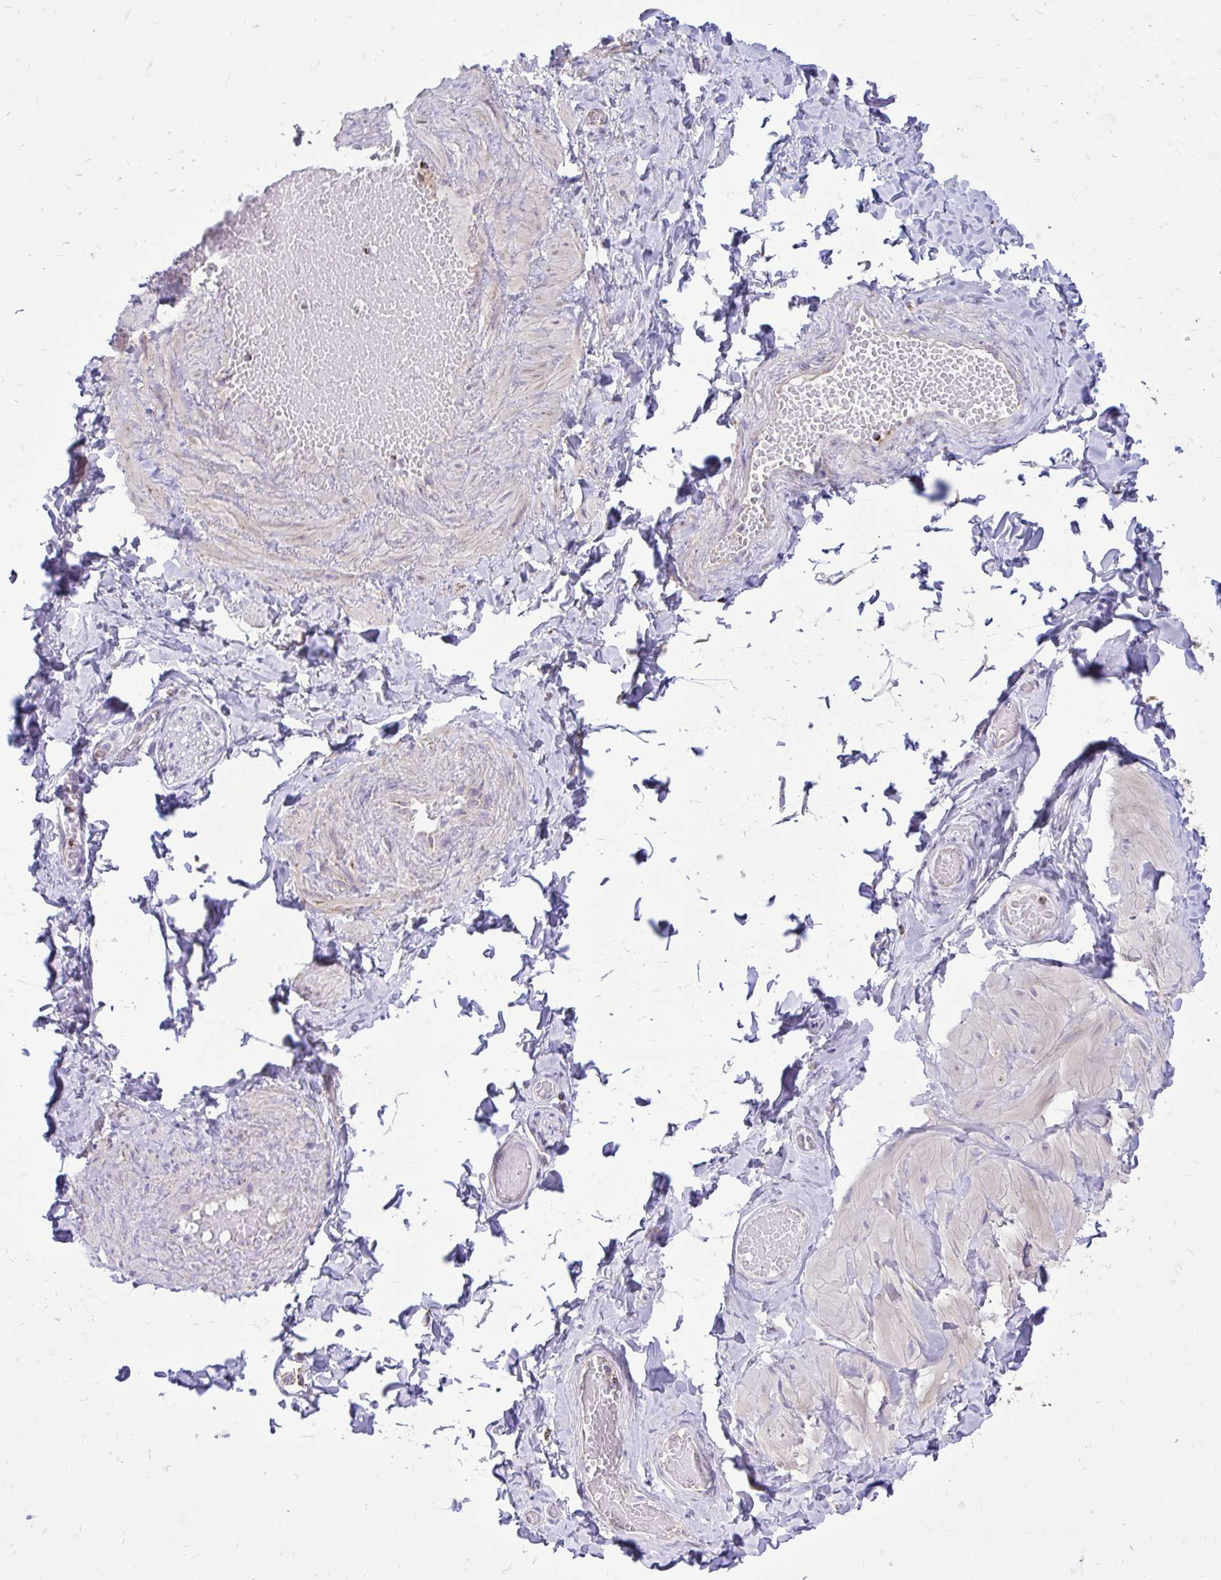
{"staining": {"intensity": "negative", "quantity": "none", "location": "none"}, "tissue": "soft tissue", "cell_type": "Fibroblasts", "image_type": "normal", "snomed": [{"axis": "morphology", "description": "Normal tissue, NOS"}, {"axis": "topography", "description": "Soft tissue"}, {"axis": "topography", "description": "Adipose tissue"}, {"axis": "topography", "description": "Vascular tissue"}, {"axis": "topography", "description": "Peripheral nerve tissue"}], "caption": "Immunohistochemistry (IHC) micrograph of unremarkable human soft tissue stained for a protein (brown), which exhibits no staining in fibroblasts. The staining is performed using DAB (3,3'-diaminobenzidine) brown chromogen with nuclei counter-stained in using hematoxylin.", "gene": "SPTBN2", "patient": {"sex": "male", "age": 29}}